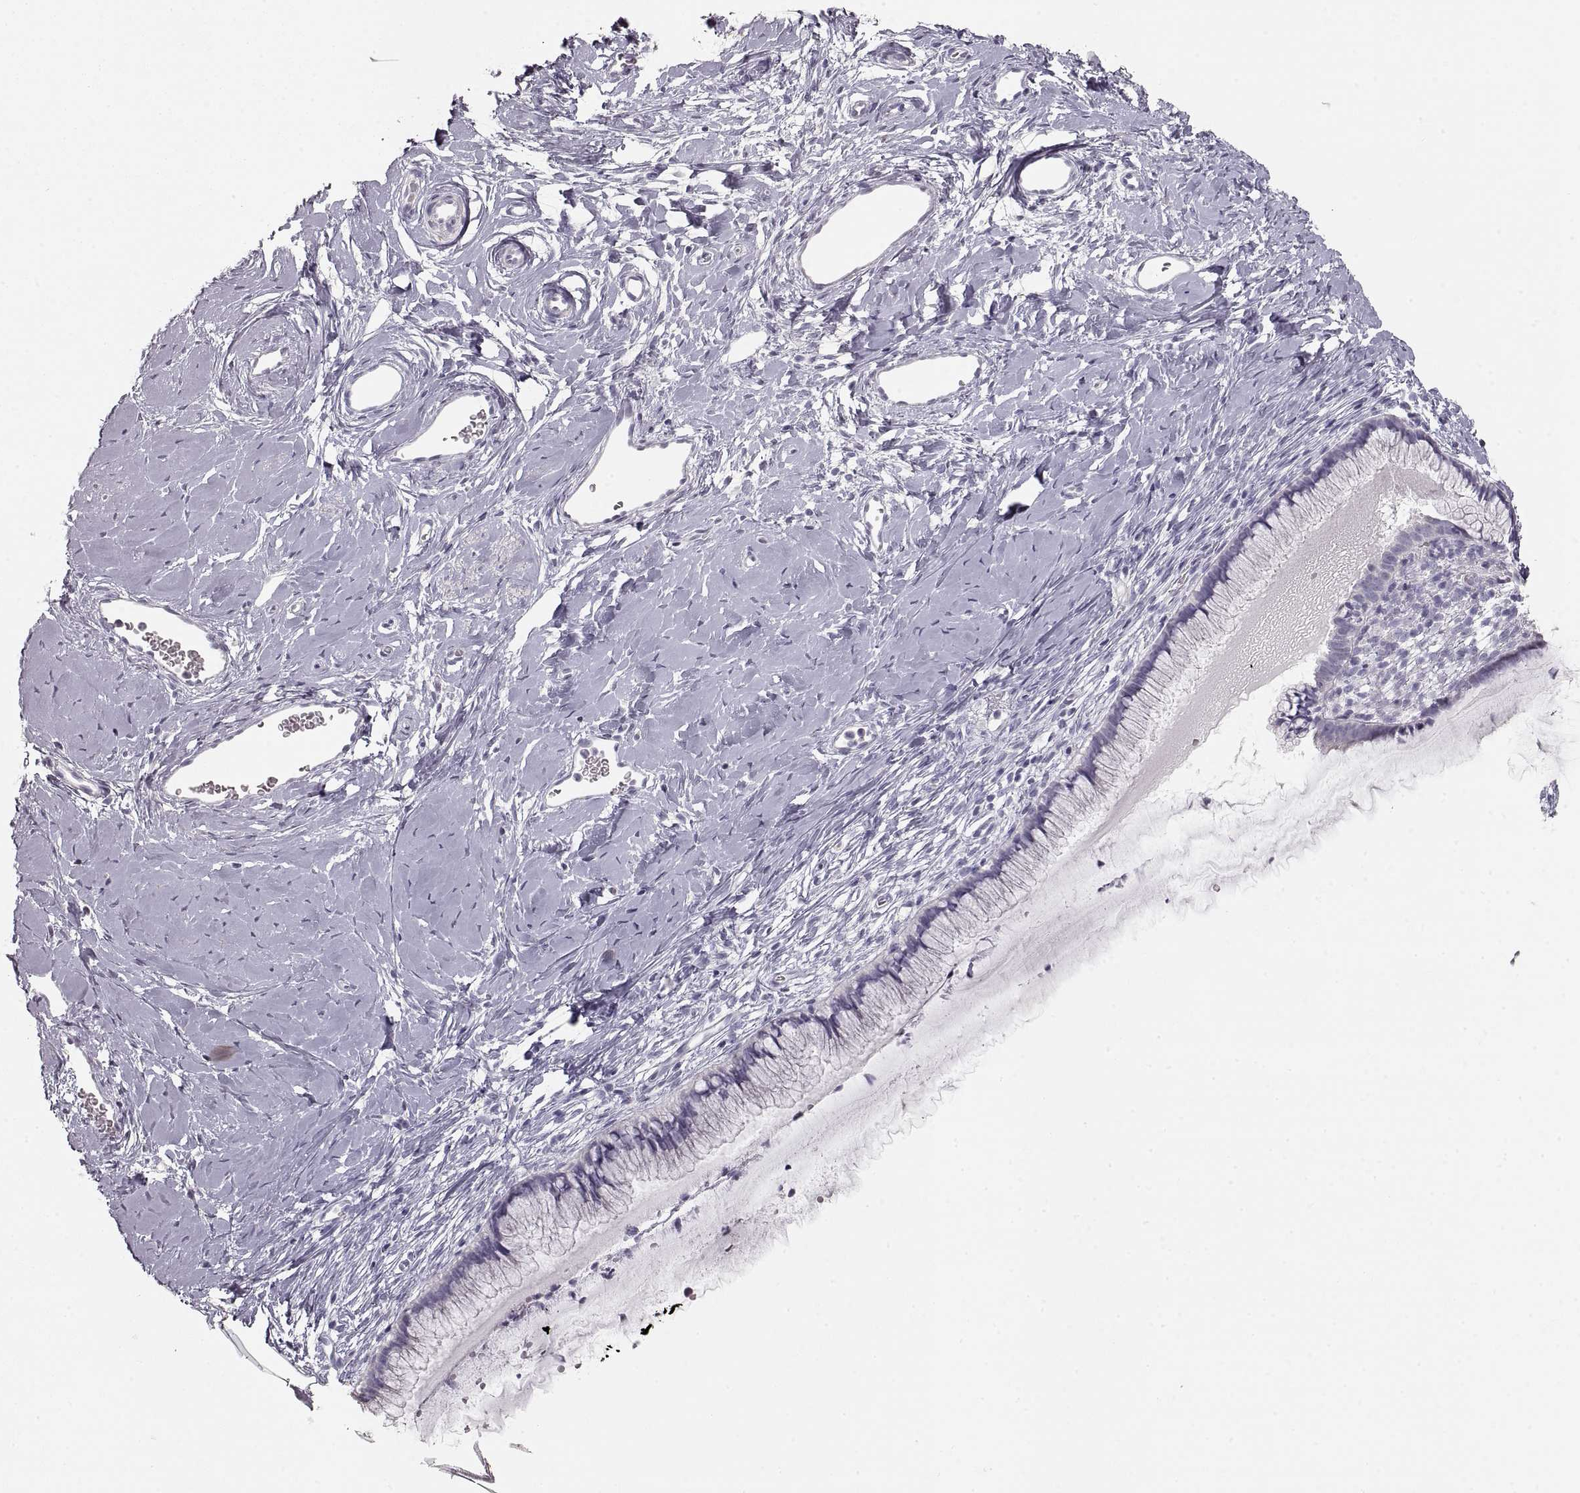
{"staining": {"intensity": "negative", "quantity": "none", "location": "none"}, "tissue": "cervix", "cell_type": "Glandular cells", "image_type": "normal", "snomed": [{"axis": "morphology", "description": "Normal tissue, NOS"}, {"axis": "topography", "description": "Cervix"}], "caption": "Immunohistochemistry micrograph of benign human cervix stained for a protein (brown), which shows no expression in glandular cells. (Brightfield microscopy of DAB immunohistochemistry (IHC) at high magnification).", "gene": "ZP3", "patient": {"sex": "female", "age": 40}}